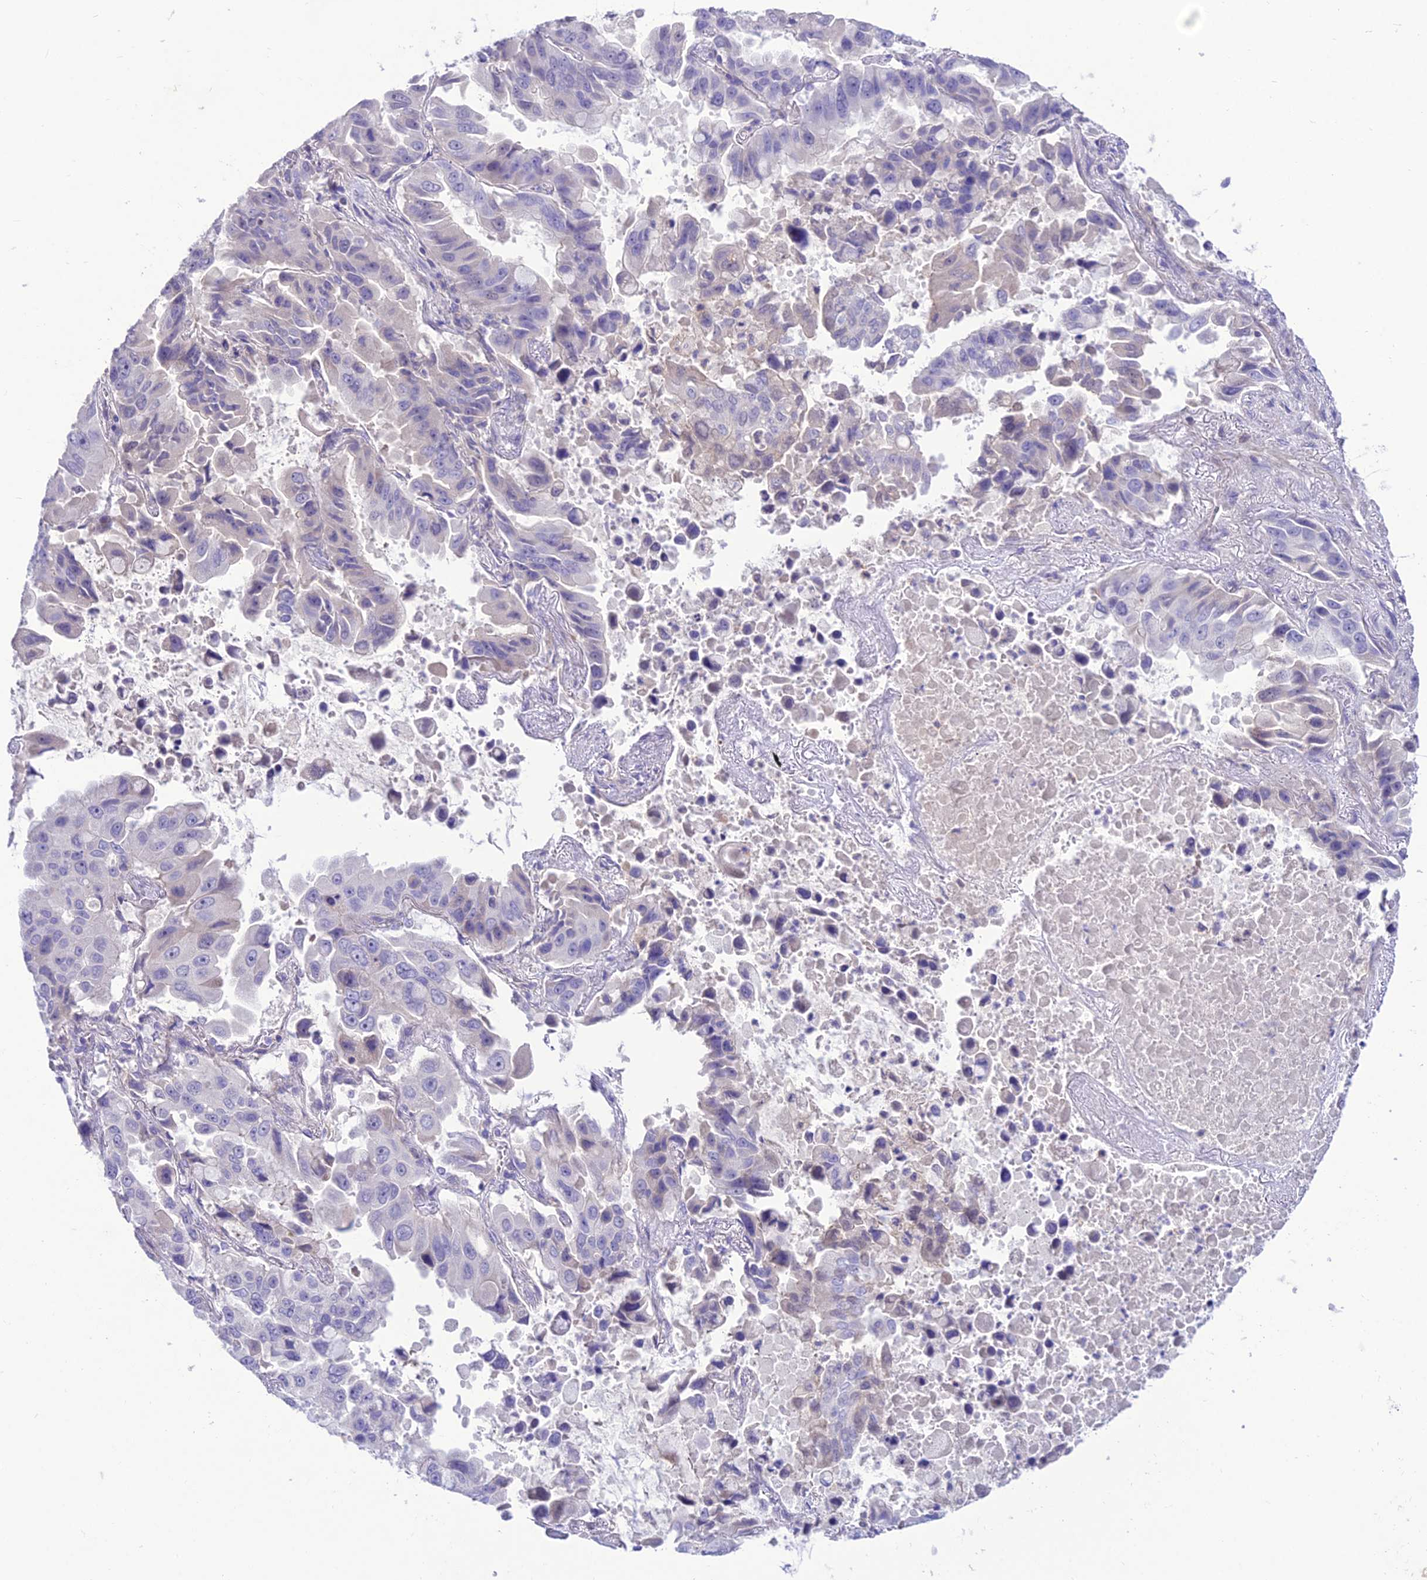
{"staining": {"intensity": "negative", "quantity": "none", "location": "none"}, "tissue": "lung cancer", "cell_type": "Tumor cells", "image_type": "cancer", "snomed": [{"axis": "morphology", "description": "Adenocarcinoma, NOS"}, {"axis": "topography", "description": "Lung"}], "caption": "Immunohistochemical staining of human lung adenocarcinoma shows no significant expression in tumor cells. The staining is performed using DAB (3,3'-diaminobenzidine) brown chromogen with nuclei counter-stained in using hematoxylin.", "gene": "TEKT3", "patient": {"sex": "male", "age": 64}}